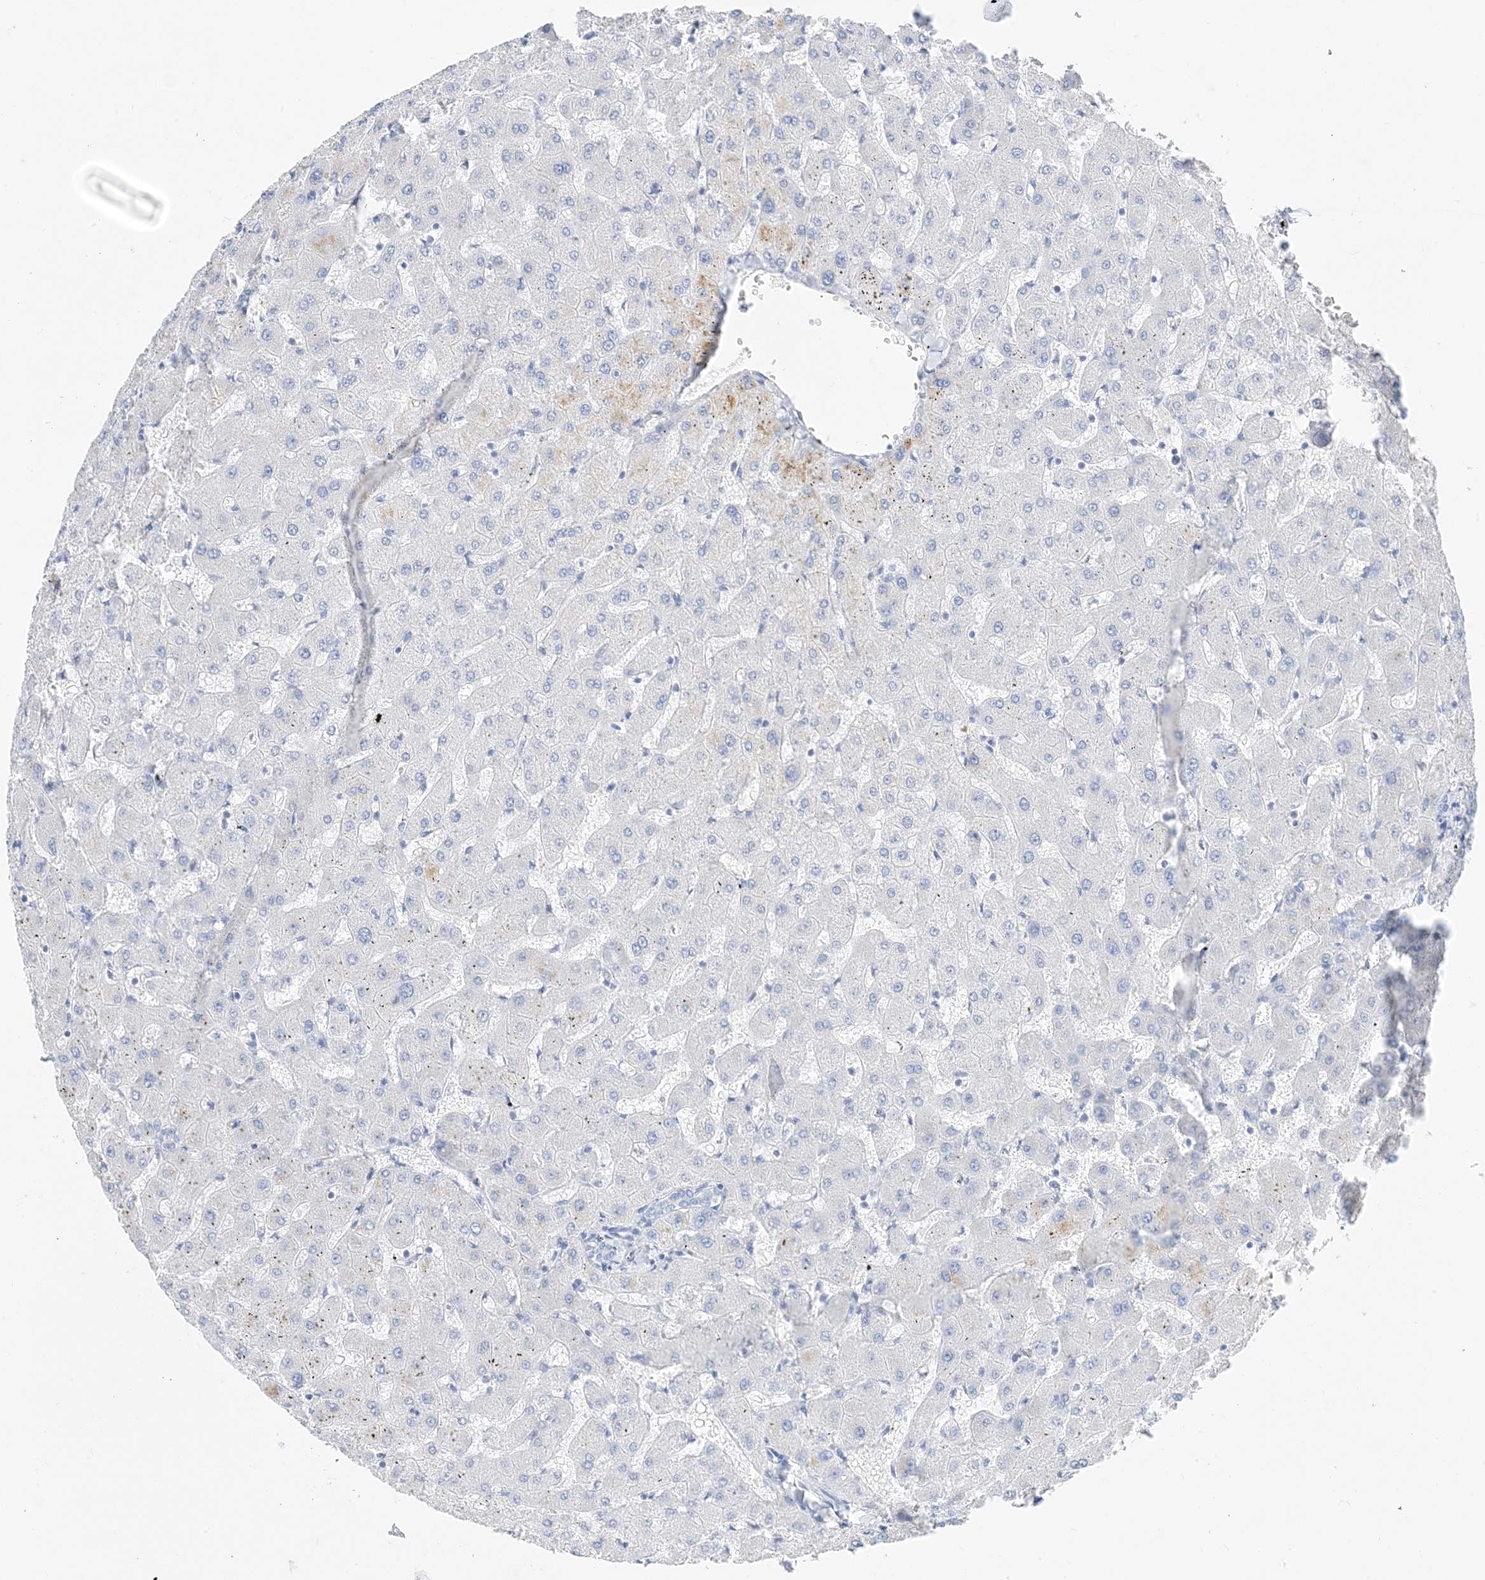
{"staining": {"intensity": "negative", "quantity": "none", "location": "none"}, "tissue": "liver", "cell_type": "Cholangiocytes", "image_type": "normal", "snomed": [{"axis": "morphology", "description": "Normal tissue, NOS"}, {"axis": "topography", "description": "Liver"}], "caption": "Cholangiocytes show no significant protein positivity in unremarkable liver. (Brightfield microscopy of DAB IHC at high magnification).", "gene": "MUC17", "patient": {"sex": "female", "age": 63}}